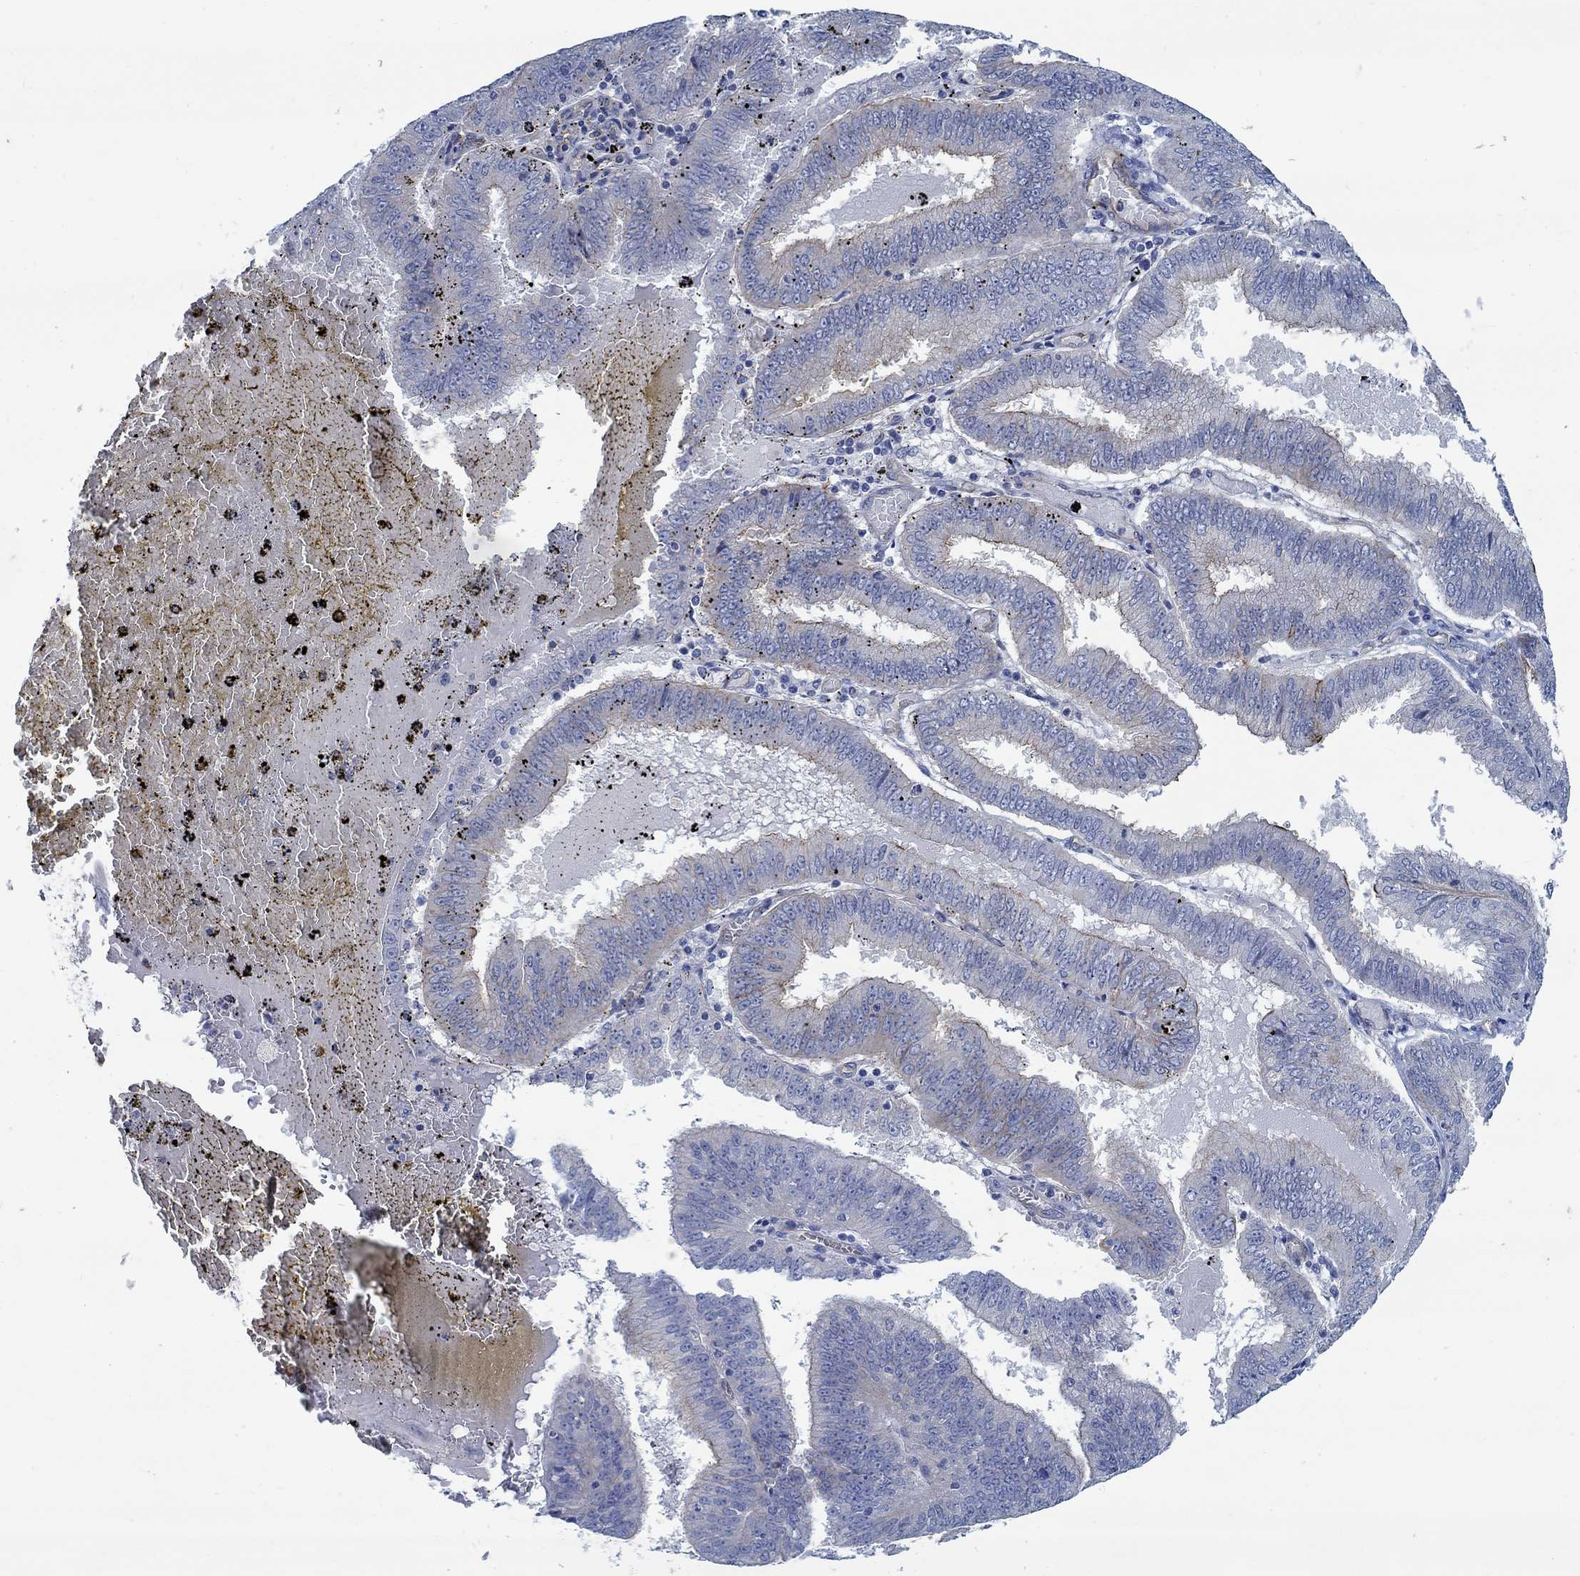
{"staining": {"intensity": "negative", "quantity": "none", "location": "none"}, "tissue": "endometrial cancer", "cell_type": "Tumor cells", "image_type": "cancer", "snomed": [{"axis": "morphology", "description": "Adenocarcinoma, NOS"}, {"axis": "topography", "description": "Endometrium"}], "caption": "This is an immunohistochemistry (IHC) histopathology image of endometrial cancer. There is no positivity in tumor cells.", "gene": "TMEM198", "patient": {"sex": "female", "age": 66}}